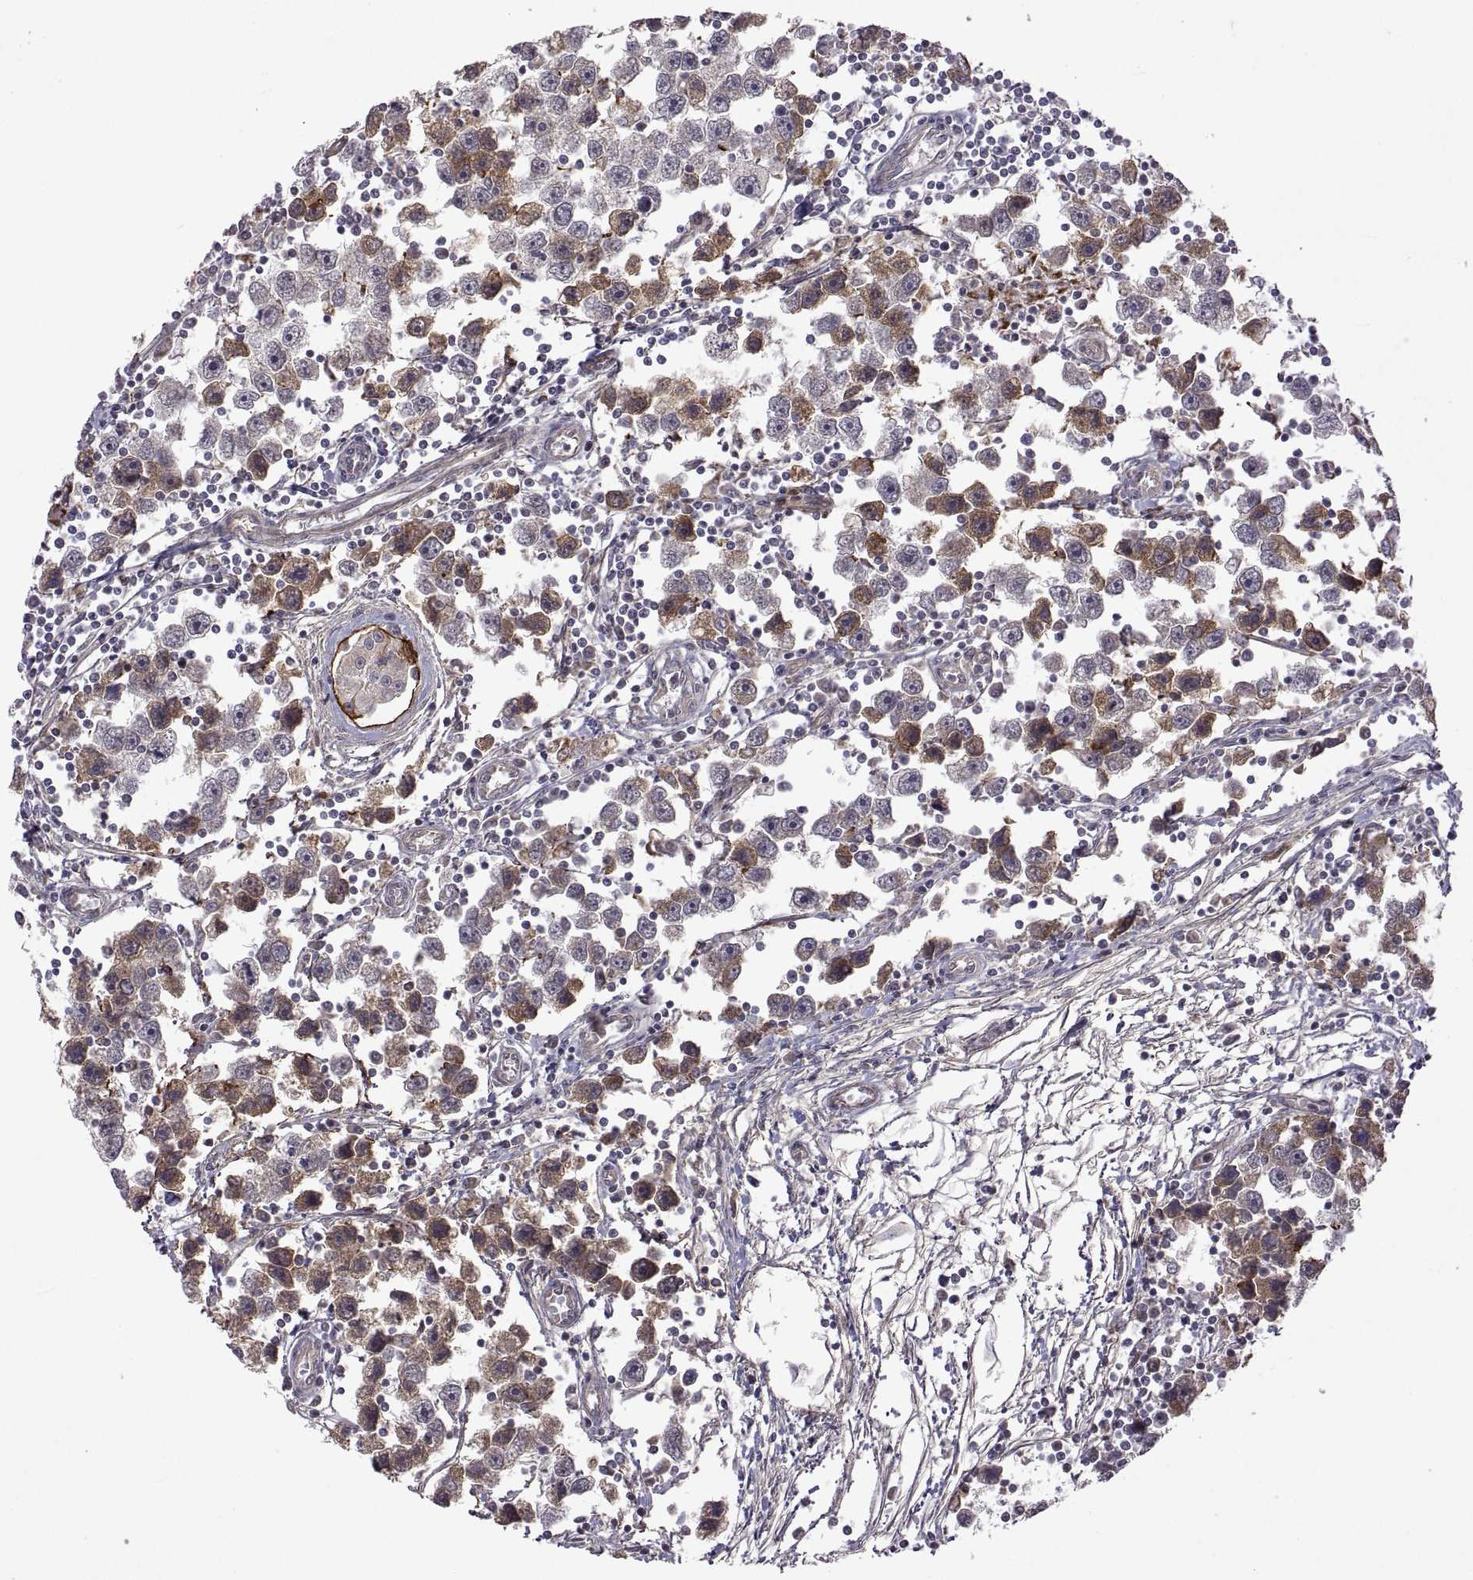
{"staining": {"intensity": "strong", "quantity": "25%-75%", "location": "cytoplasmic/membranous"}, "tissue": "testis cancer", "cell_type": "Tumor cells", "image_type": "cancer", "snomed": [{"axis": "morphology", "description": "Seminoma, NOS"}, {"axis": "topography", "description": "Testis"}], "caption": "Protein expression analysis of human testis cancer (seminoma) reveals strong cytoplasmic/membranous expression in approximately 25%-75% of tumor cells. (Stains: DAB (3,3'-diaminobenzidine) in brown, nuclei in blue, Microscopy: brightfield microscopy at high magnification).", "gene": "LAMA1", "patient": {"sex": "male", "age": 30}}